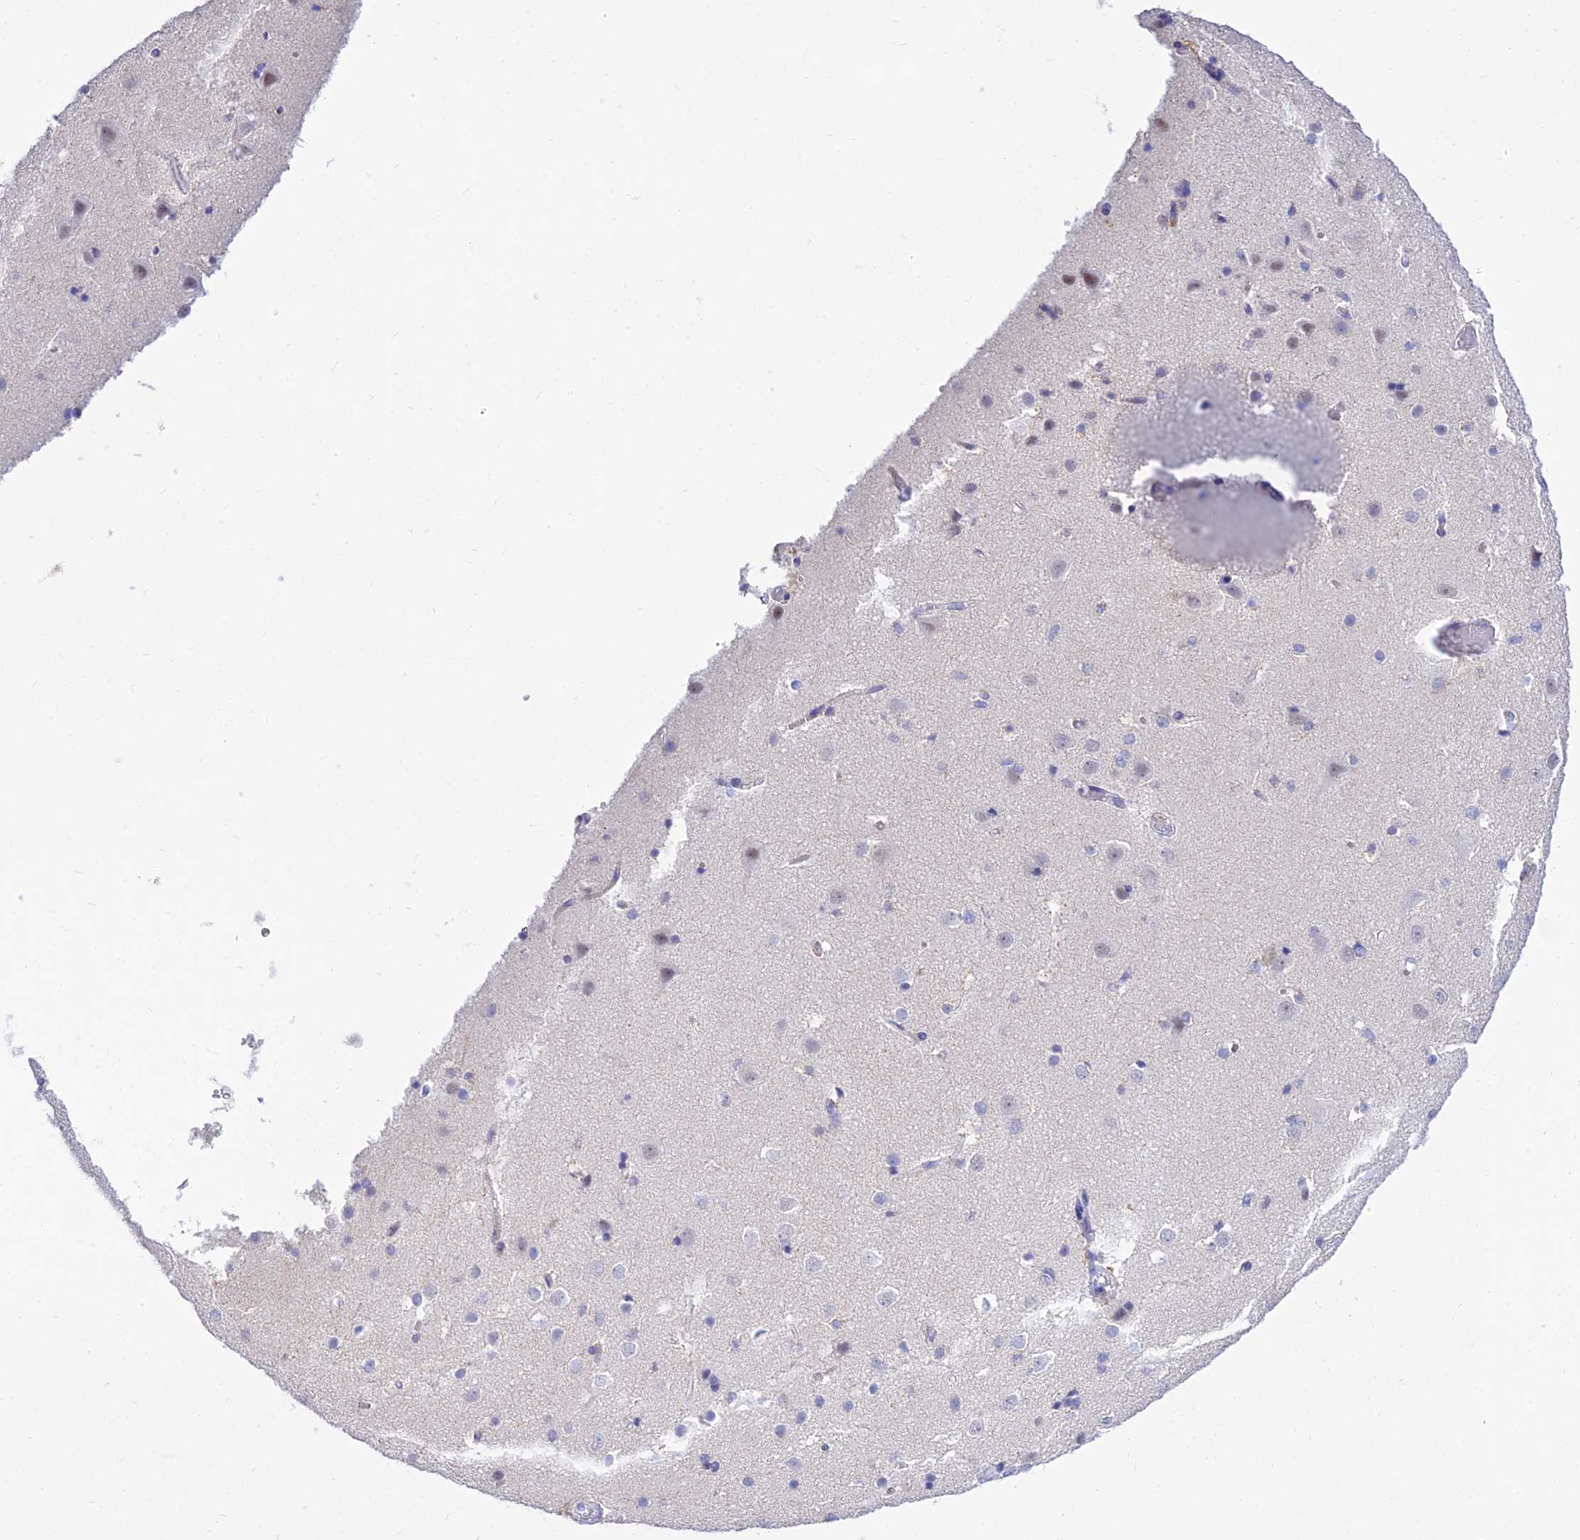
{"staining": {"intensity": "negative", "quantity": "none", "location": "none"}, "tissue": "cerebral cortex", "cell_type": "Endothelial cells", "image_type": "normal", "snomed": [{"axis": "morphology", "description": "Normal tissue, NOS"}, {"axis": "topography", "description": "Cerebral cortex"}], "caption": "Immunohistochemistry (IHC) image of benign cerebral cortex: cerebral cortex stained with DAB (3,3'-diaminobenzidine) demonstrates no significant protein staining in endothelial cells.", "gene": "PKN3", "patient": {"sex": "male", "age": 54}}